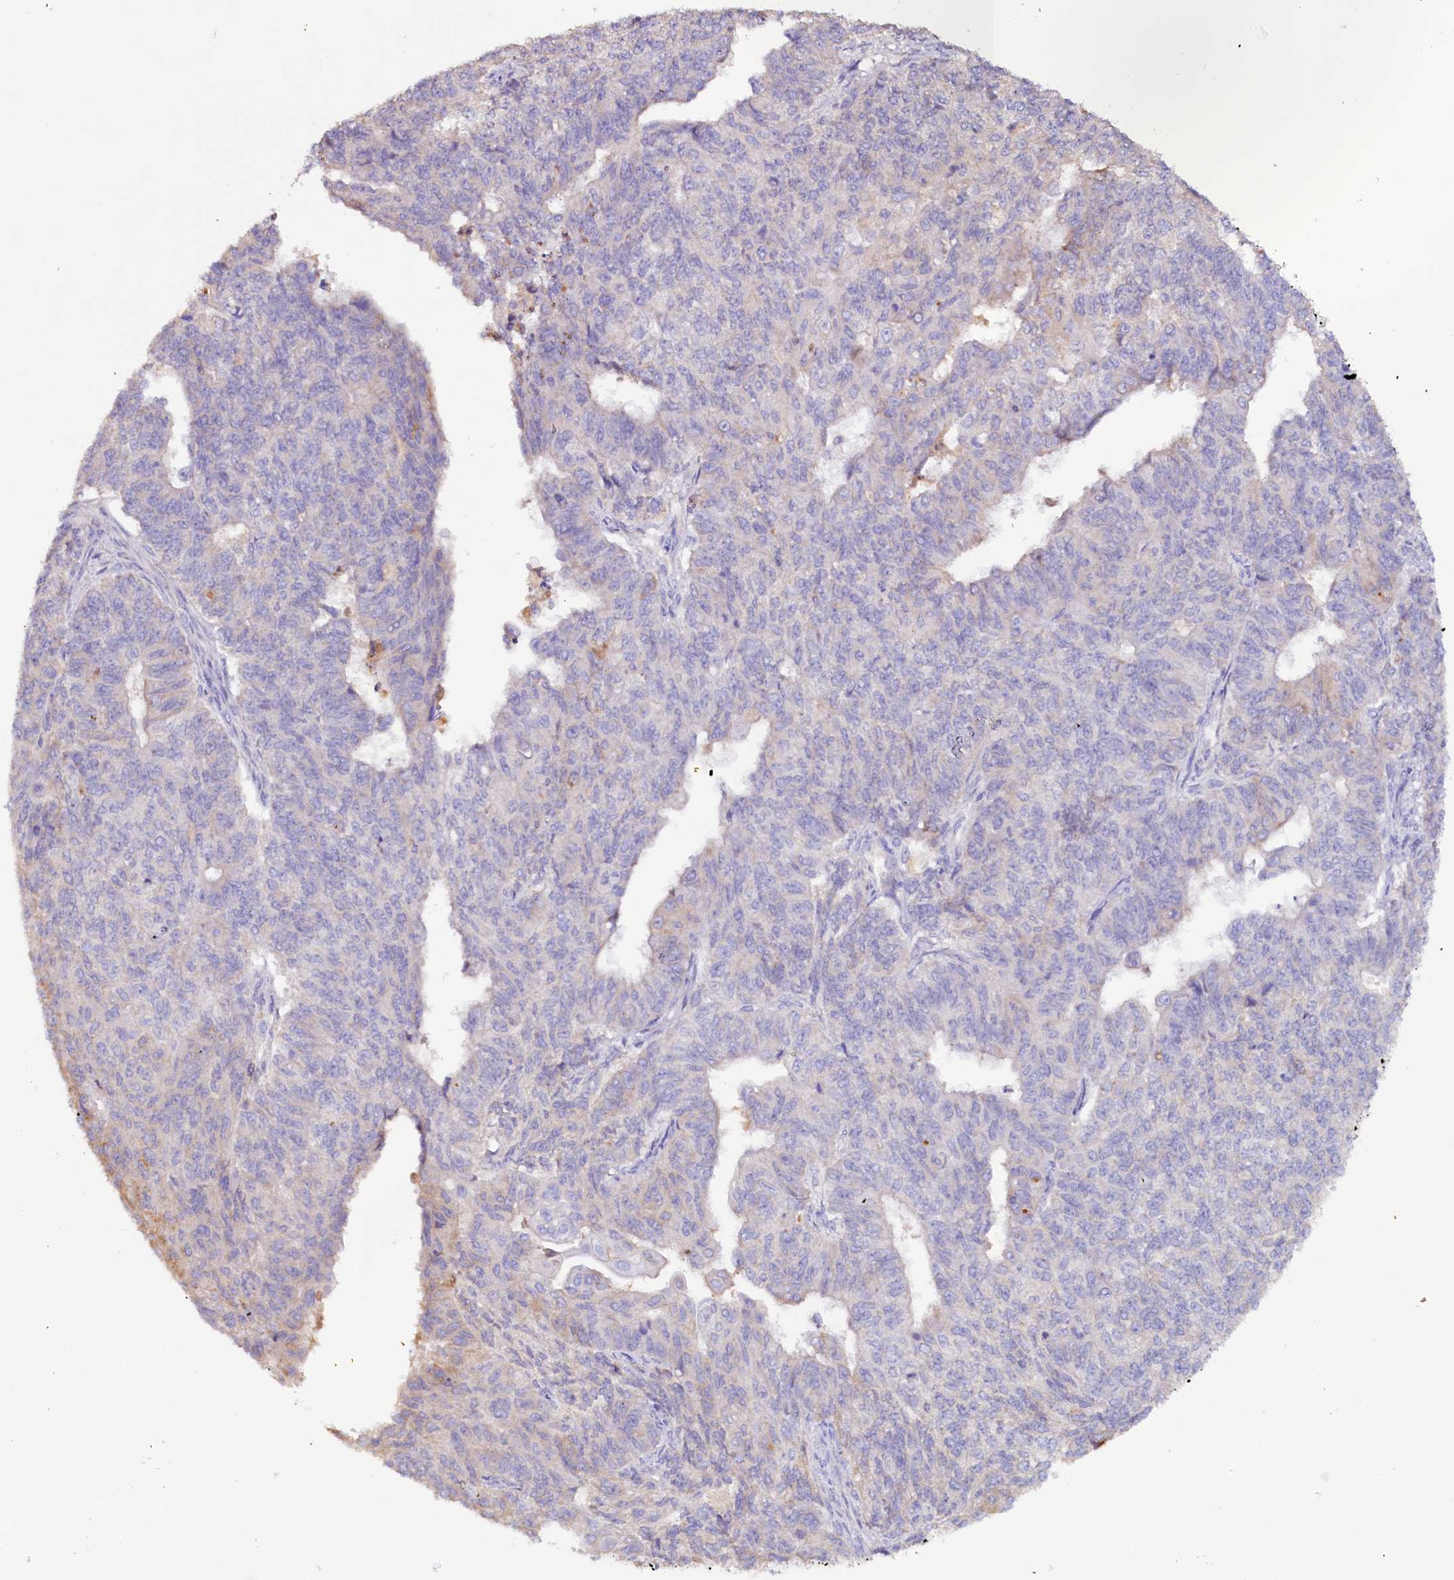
{"staining": {"intensity": "negative", "quantity": "none", "location": "none"}, "tissue": "endometrial cancer", "cell_type": "Tumor cells", "image_type": "cancer", "snomed": [{"axis": "morphology", "description": "Adenocarcinoma, NOS"}, {"axis": "topography", "description": "Endometrium"}], "caption": "DAB immunohistochemical staining of human endometrial cancer displays no significant staining in tumor cells.", "gene": "IL17RD", "patient": {"sex": "female", "age": 32}}